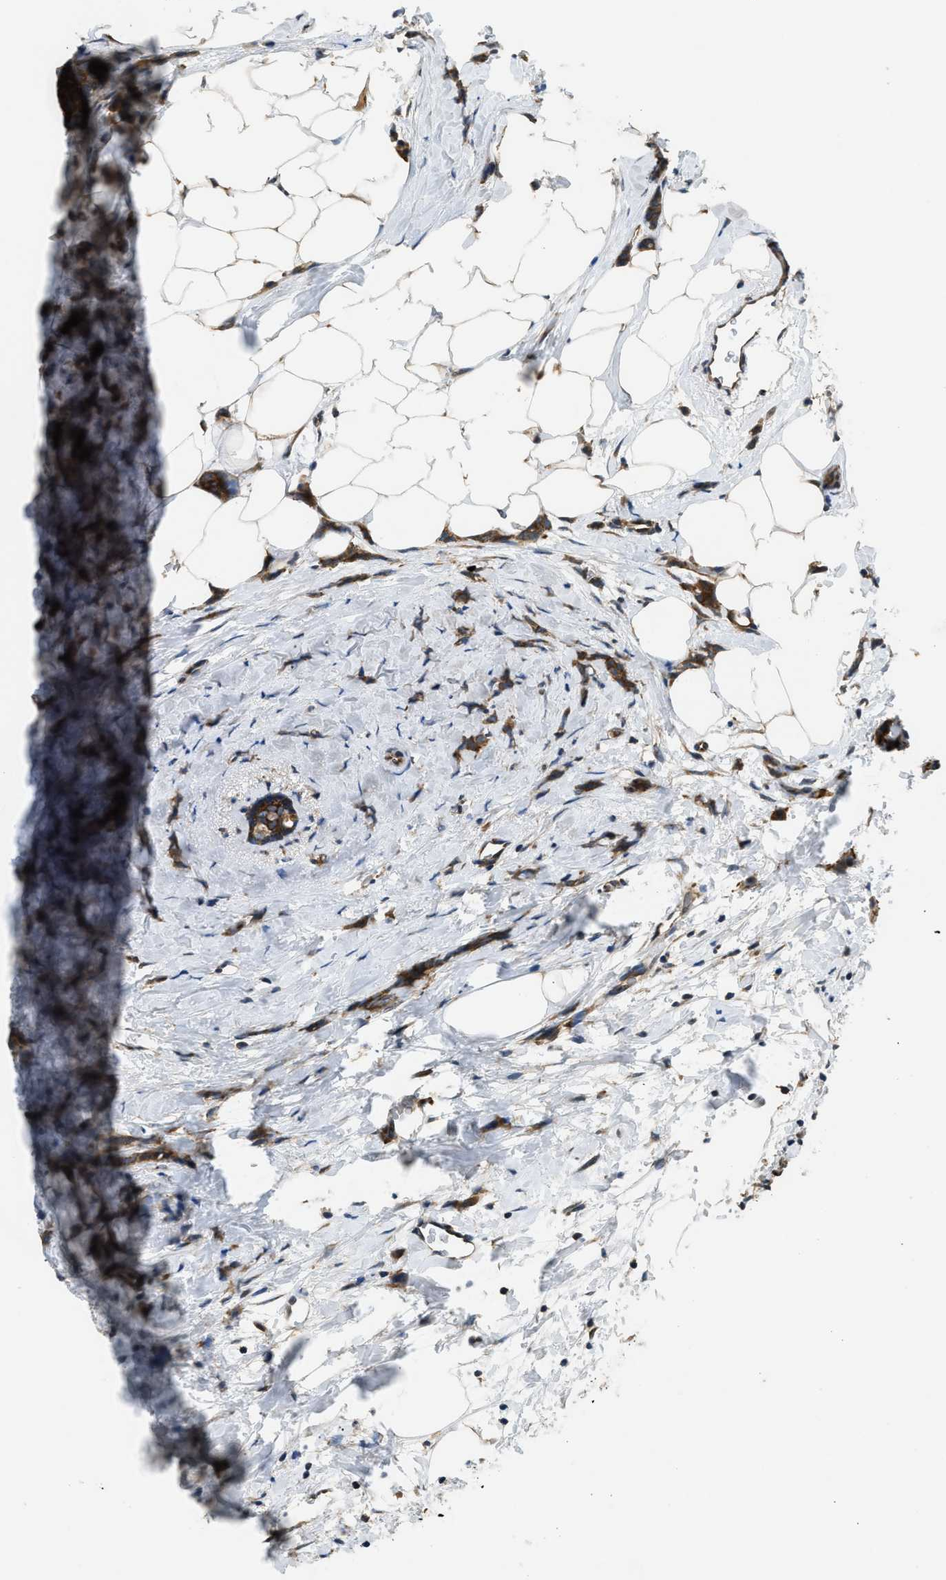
{"staining": {"intensity": "strong", "quantity": ">75%", "location": "cytoplasmic/membranous"}, "tissue": "breast cancer", "cell_type": "Tumor cells", "image_type": "cancer", "snomed": [{"axis": "morphology", "description": "Lobular carcinoma, in situ"}, {"axis": "morphology", "description": "Lobular carcinoma"}, {"axis": "topography", "description": "Breast"}], "caption": "IHC micrograph of breast cancer (lobular carcinoma) stained for a protein (brown), which reveals high levels of strong cytoplasmic/membranous staining in approximately >75% of tumor cells.", "gene": "RASGRF2", "patient": {"sex": "female", "age": 41}}